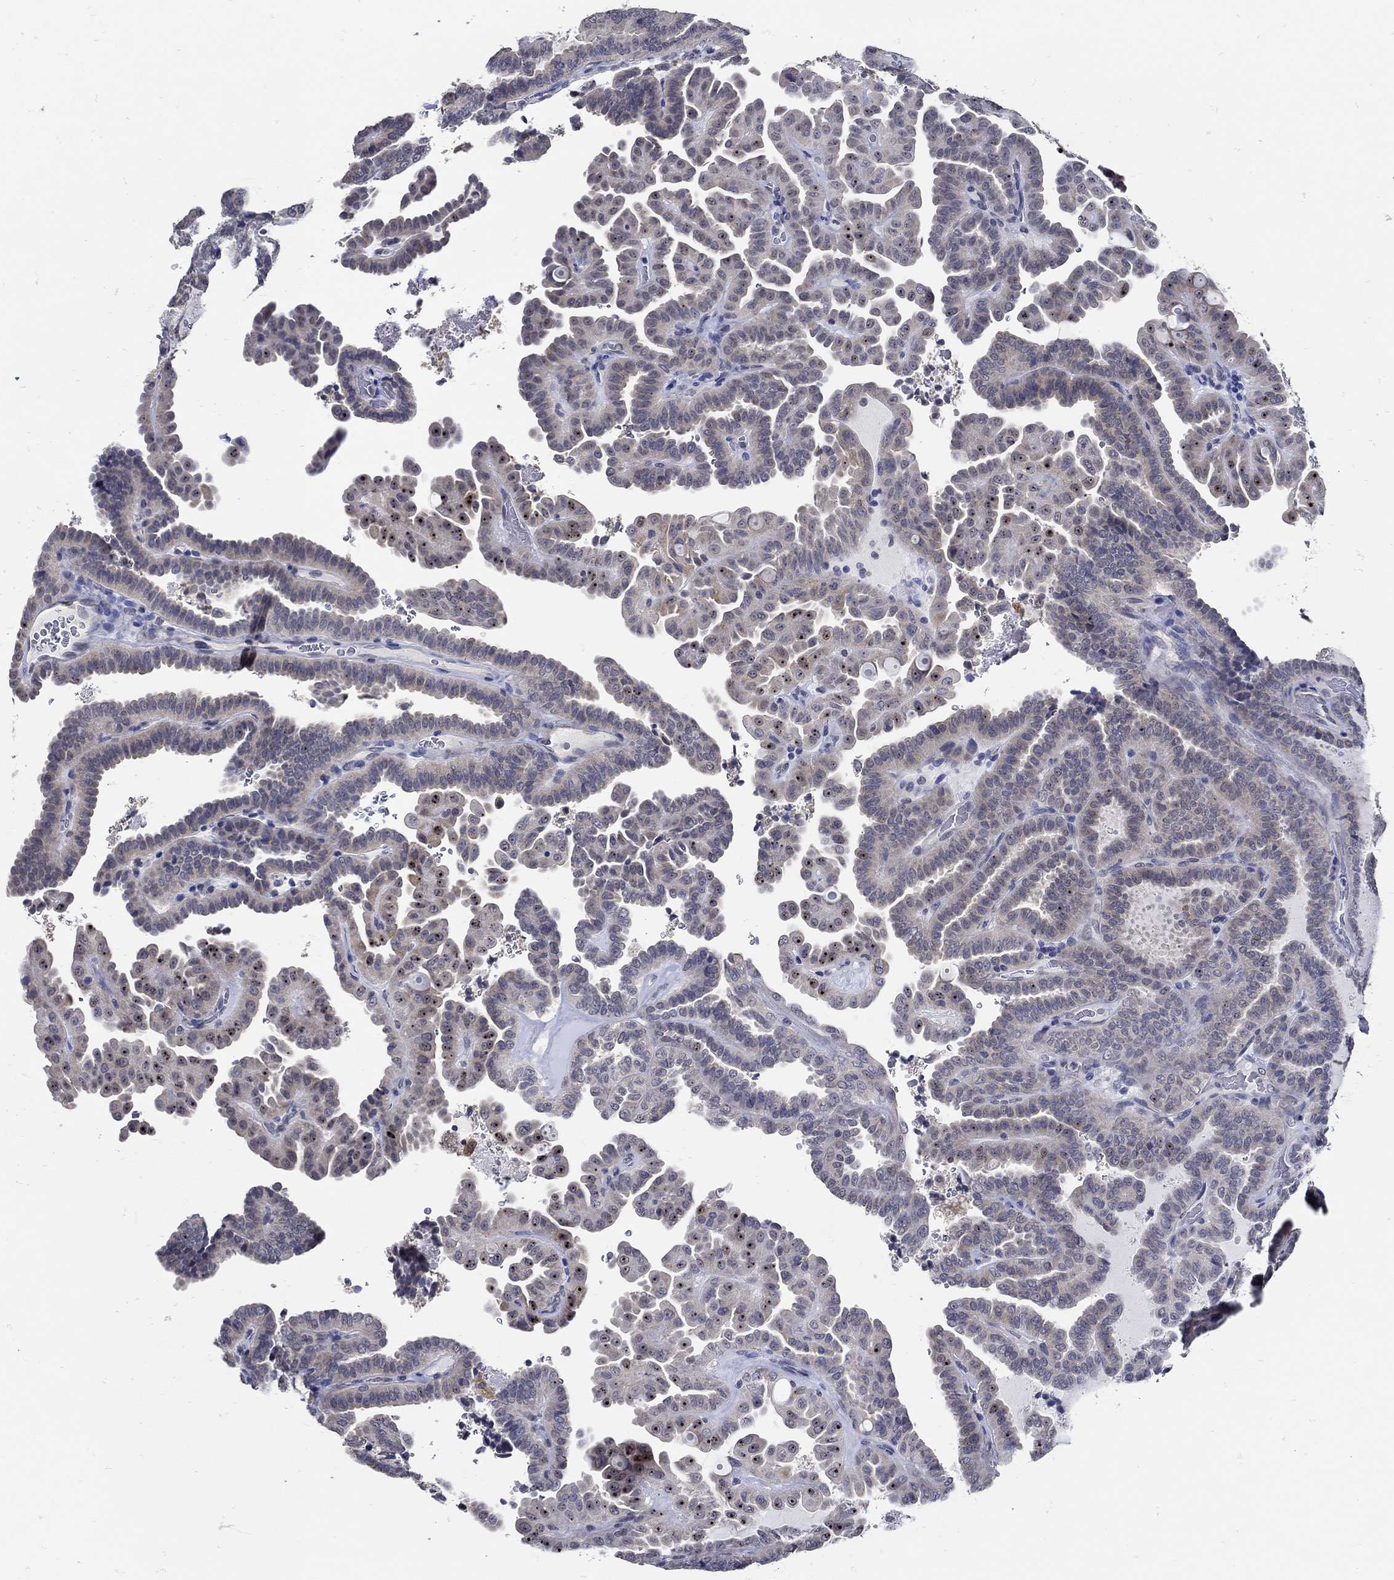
{"staining": {"intensity": "strong", "quantity": "<25%", "location": "nuclear"}, "tissue": "thyroid cancer", "cell_type": "Tumor cells", "image_type": "cancer", "snomed": [{"axis": "morphology", "description": "Papillary adenocarcinoma, NOS"}, {"axis": "topography", "description": "Thyroid gland"}], "caption": "A brown stain highlights strong nuclear staining of a protein in human thyroid cancer (papillary adenocarcinoma) tumor cells.", "gene": "KCNN3", "patient": {"sex": "female", "age": 39}}